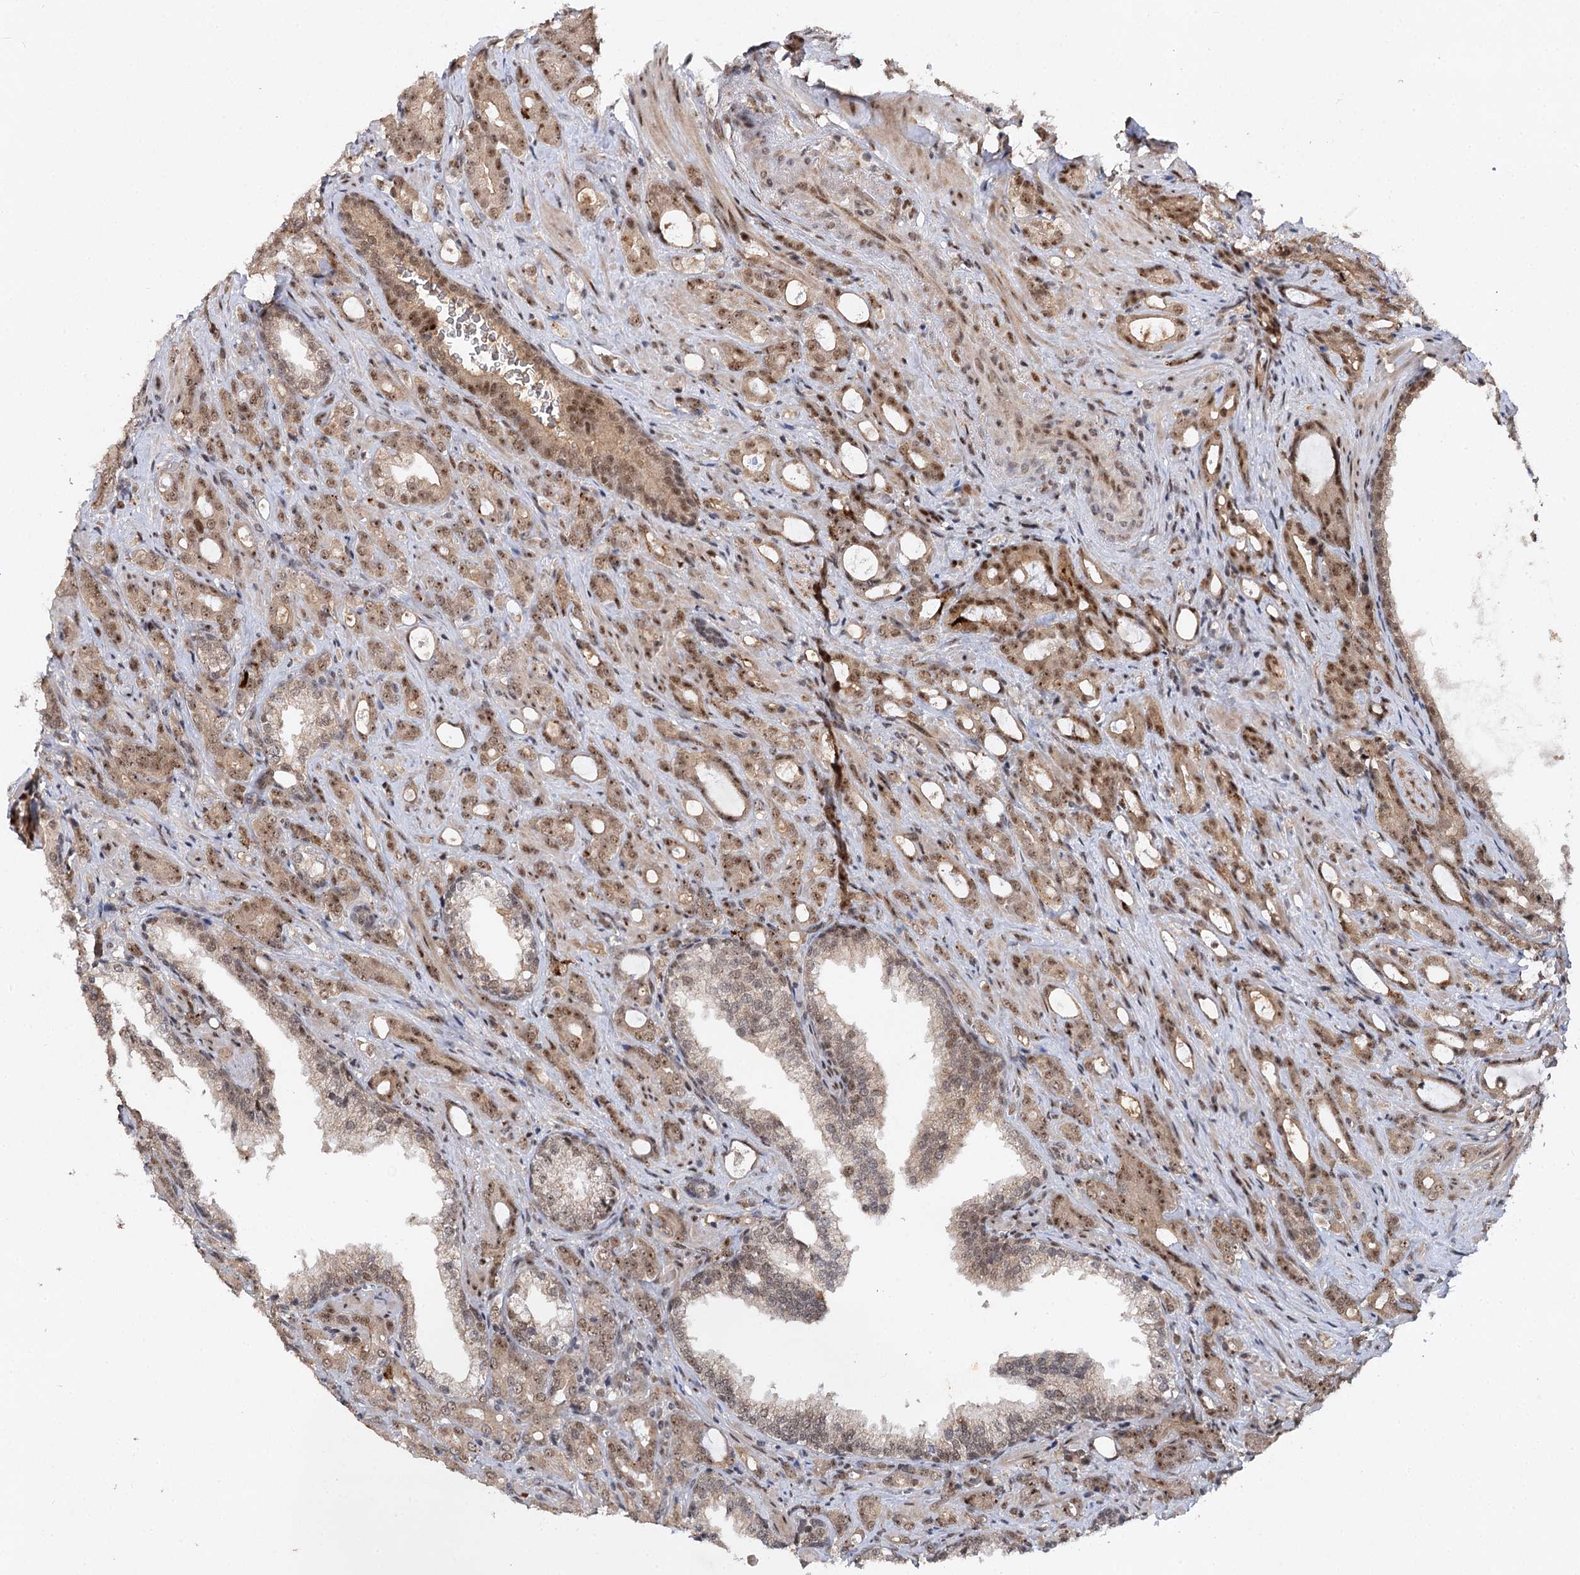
{"staining": {"intensity": "moderate", "quantity": ">75%", "location": "nuclear"}, "tissue": "prostate cancer", "cell_type": "Tumor cells", "image_type": "cancer", "snomed": [{"axis": "morphology", "description": "Adenocarcinoma, High grade"}, {"axis": "topography", "description": "Prostate"}], "caption": "Immunohistochemistry of human adenocarcinoma (high-grade) (prostate) displays medium levels of moderate nuclear staining in approximately >75% of tumor cells. Immunohistochemistry stains the protein in brown and the nuclei are stained blue.", "gene": "BUD13", "patient": {"sex": "male", "age": 72}}